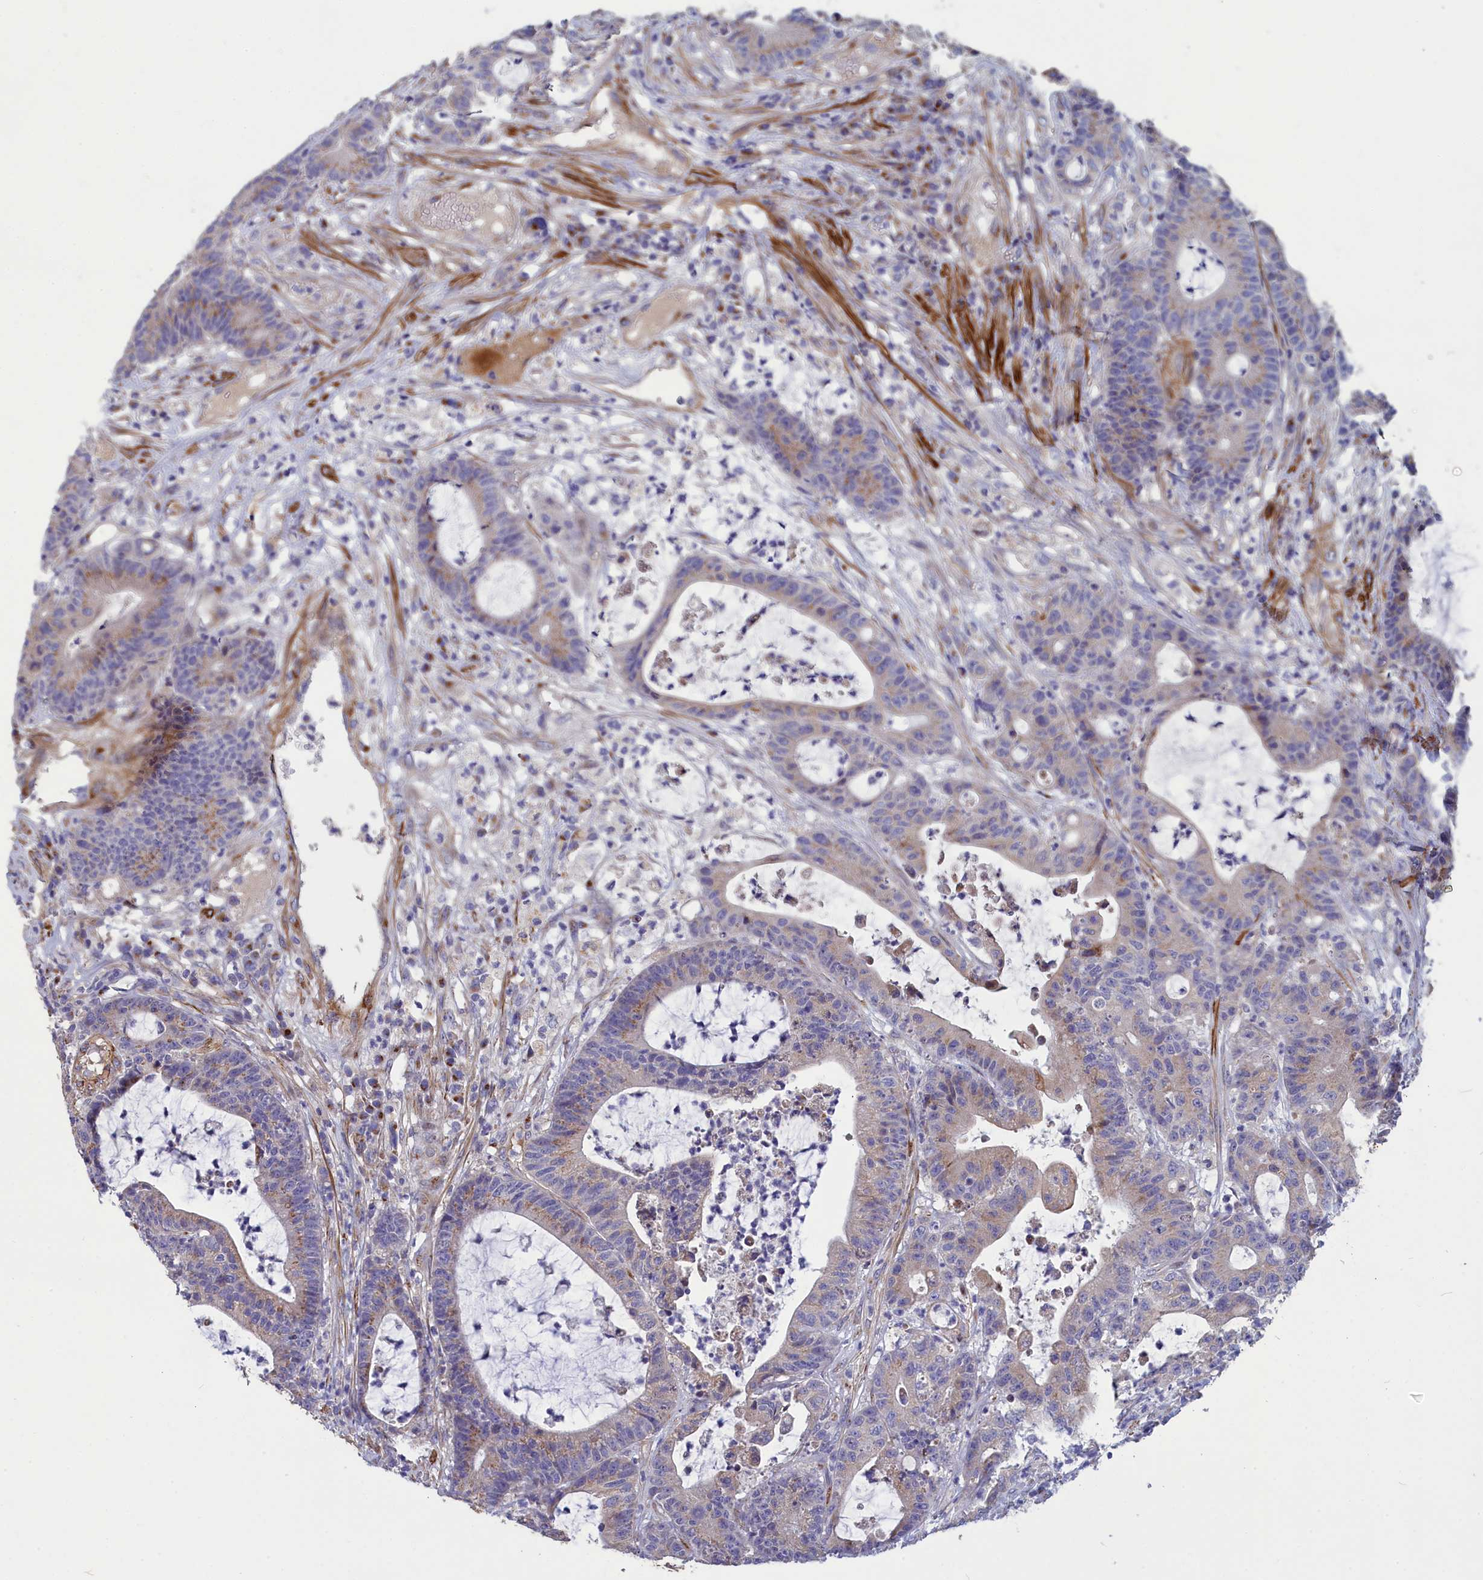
{"staining": {"intensity": "moderate", "quantity": "<25%", "location": "cytoplasmic/membranous"}, "tissue": "colorectal cancer", "cell_type": "Tumor cells", "image_type": "cancer", "snomed": [{"axis": "morphology", "description": "Adenocarcinoma, NOS"}, {"axis": "topography", "description": "Colon"}], "caption": "A low amount of moderate cytoplasmic/membranous positivity is present in approximately <25% of tumor cells in colorectal adenocarcinoma tissue.", "gene": "TUBGCP4", "patient": {"sex": "female", "age": 84}}